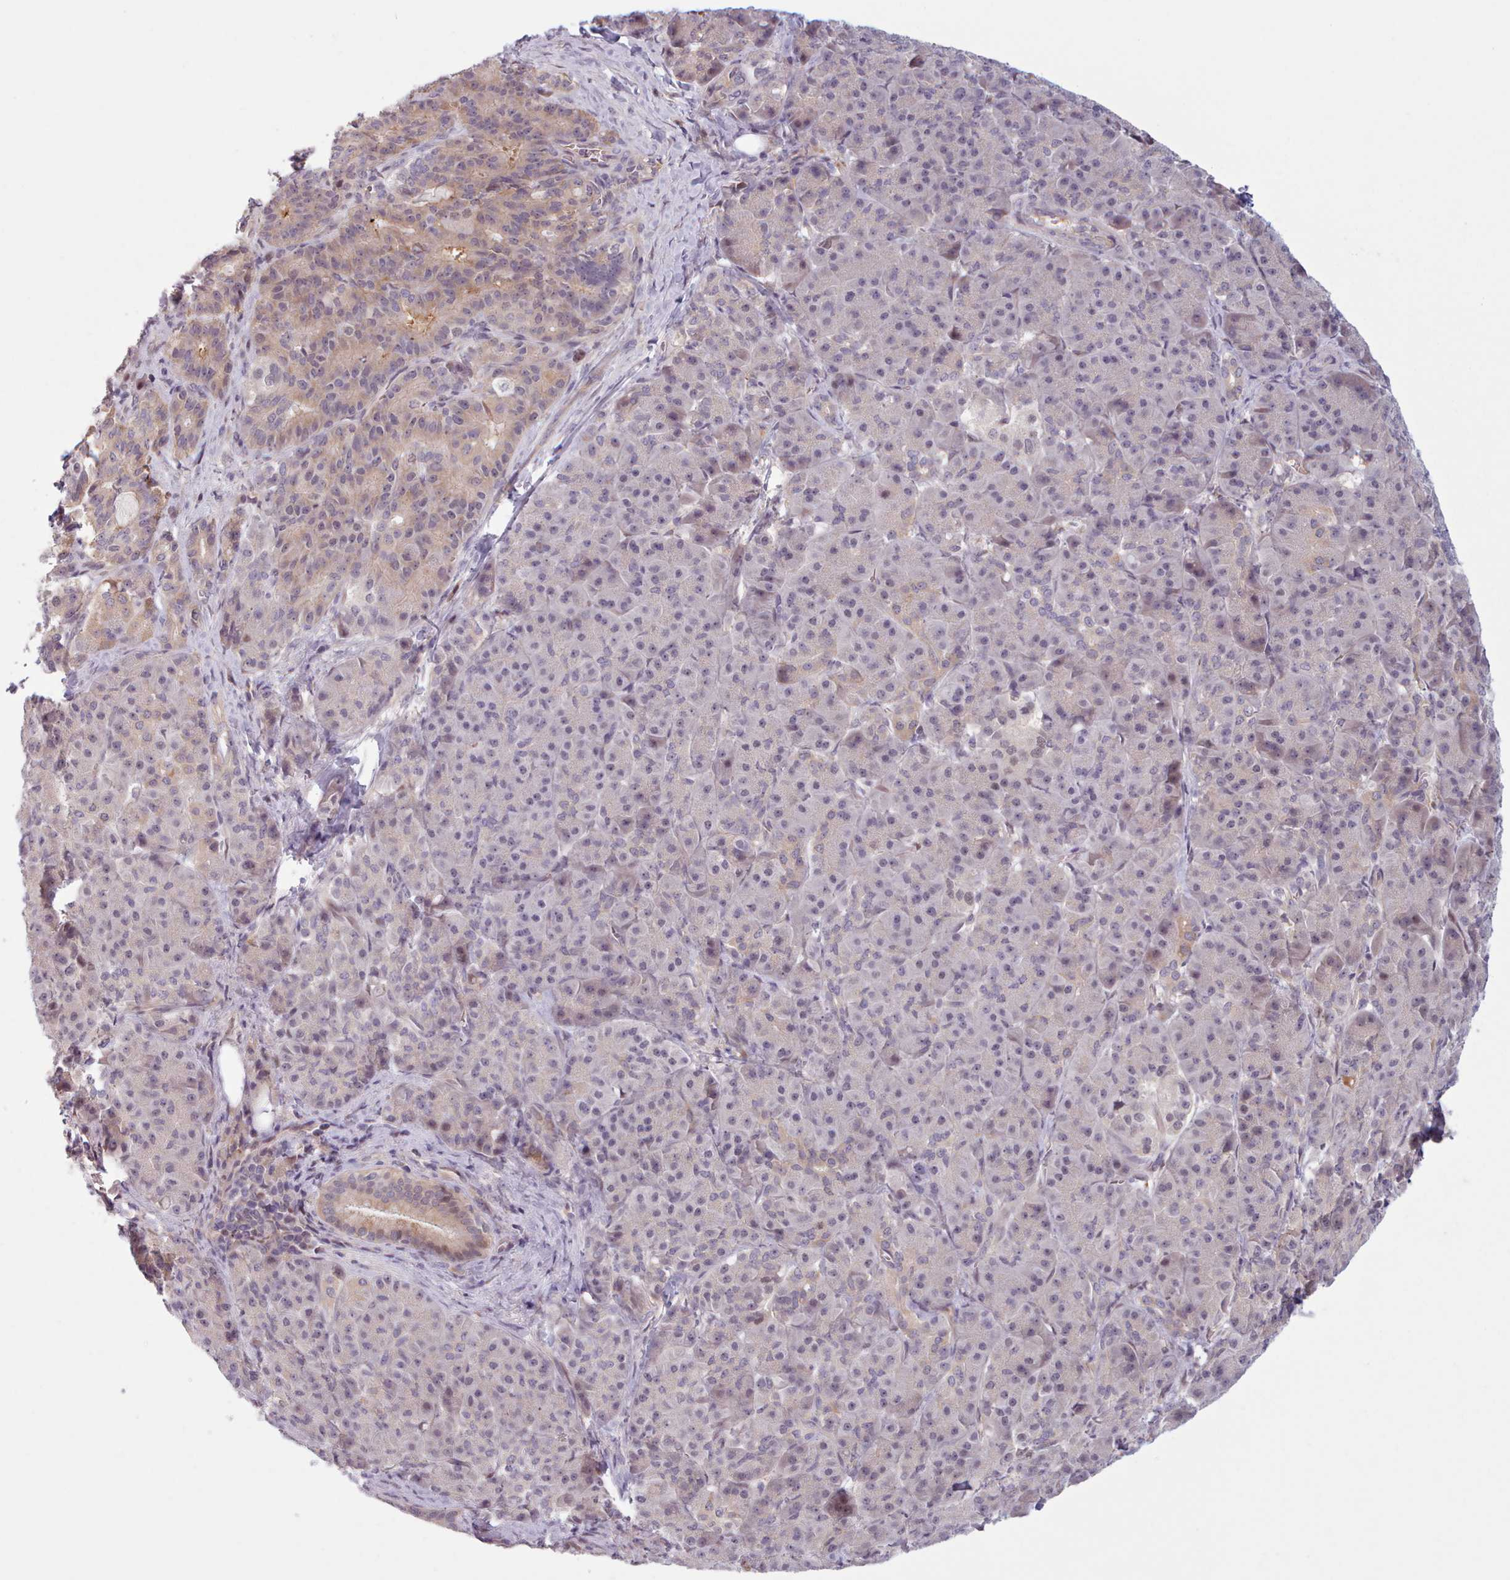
{"staining": {"intensity": "negative", "quantity": "none", "location": "none"}, "tissue": "pancreatic cancer", "cell_type": "Tumor cells", "image_type": "cancer", "snomed": [{"axis": "morphology", "description": "Adenocarcinoma, NOS"}, {"axis": "topography", "description": "Pancreas"}], "caption": "DAB immunohistochemical staining of pancreatic cancer (adenocarcinoma) demonstrates no significant staining in tumor cells. (Stains: DAB immunohistochemistry with hematoxylin counter stain, Microscopy: brightfield microscopy at high magnification).", "gene": "KBTBD7", "patient": {"sex": "male", "age": 57}}